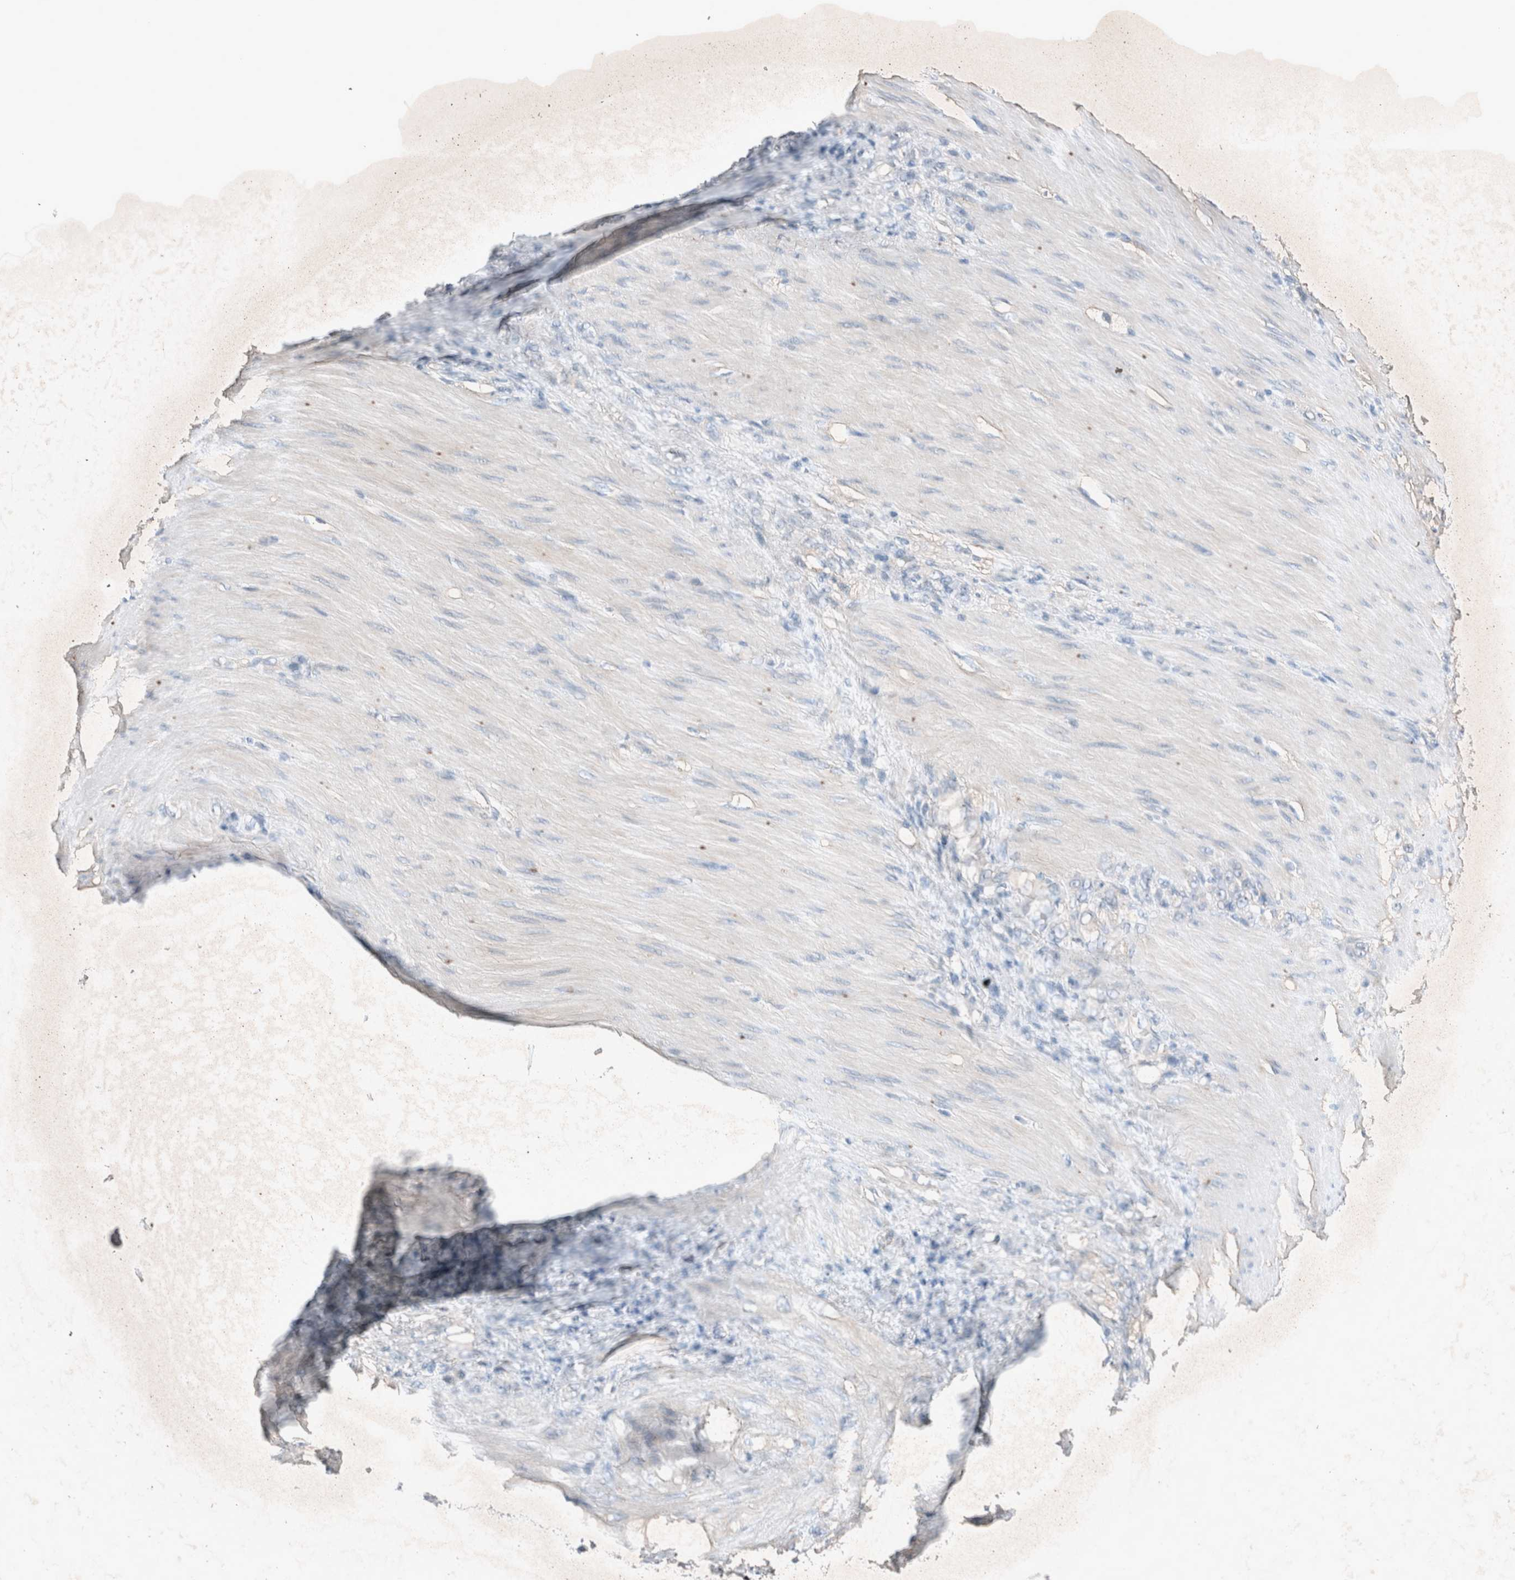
{"staining": {"intensity": "negative", "quantity": "none", "location": "none"}, "tissue": "stomach cancer", "cell_type": "Tumor cells", "image_type": "cancer", "snomed": [{"axis": "morphology", "description": "Normal tissue, NOS"}, {"axis": "morphology", "description": "Adenocarcinoma, NOS"}, {"axis": "topography", "description": "Stomach"}], "caption": "This is an immunohistochemistry (IHC) micrograph of human adenocarcinoma (stomach). There is no positivity in tumor cells.", "gene": "UGCG", "patient": {"sex": "male", "age": 82}}